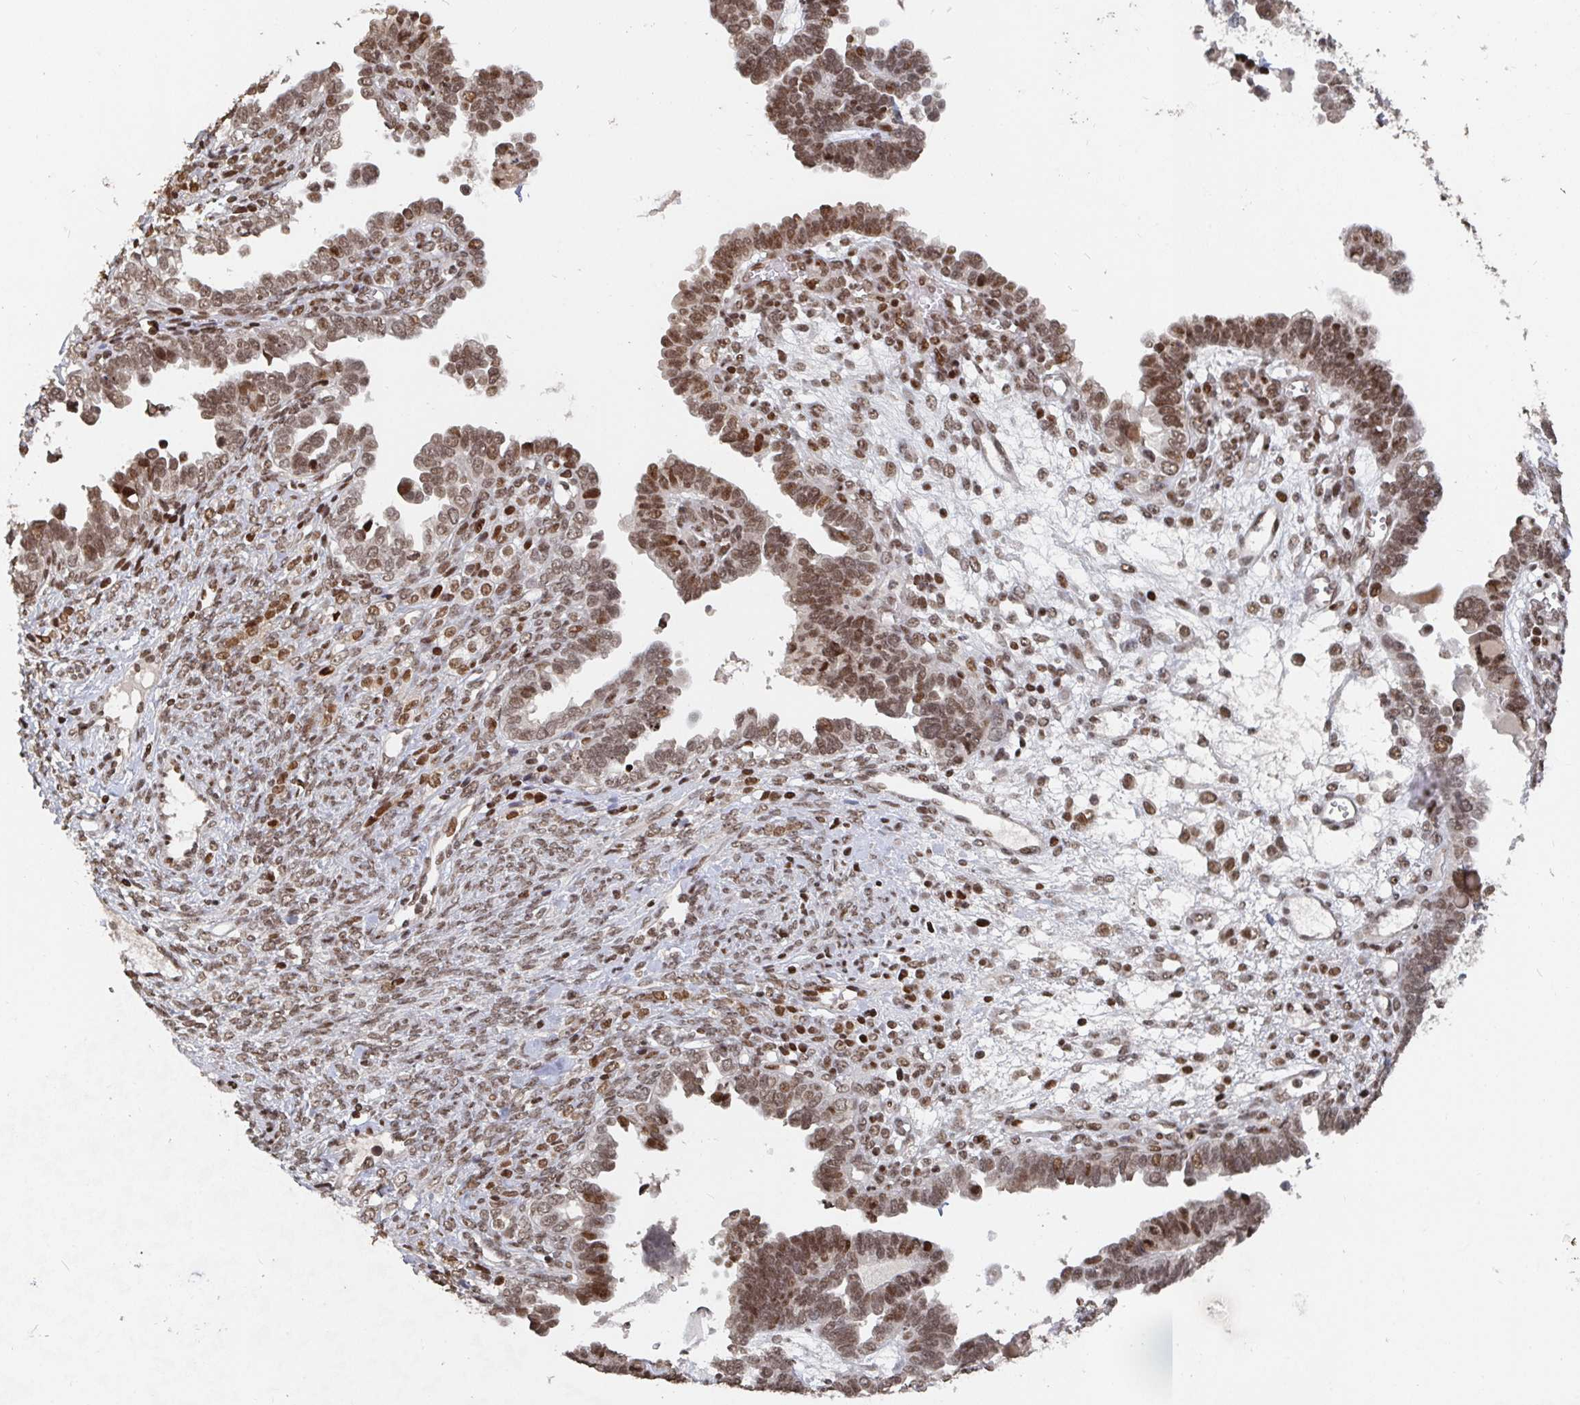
{"staining": {"intensity": "moderate", "quantity": ">75%", "location": "nuclear"}, "tissue": "ovarian cancer", "cell_type": "Tumor cells", "image_type": "cancer", "snomed": [{"axis": "morphology", "description": "Cystadenocarcinoma, serous, NOS"}, {"axis": "topography", "description": "Ovary"}], "caption": "Protein analysis of ovarian cancer tissue shows moderate nuclear staining in about >75% of tumor cells. The protein is shown in brown color, while the nuclei are stained blue.", "gene": "ZDHHC12", "patient": {"sex": "female", "age": 51}}